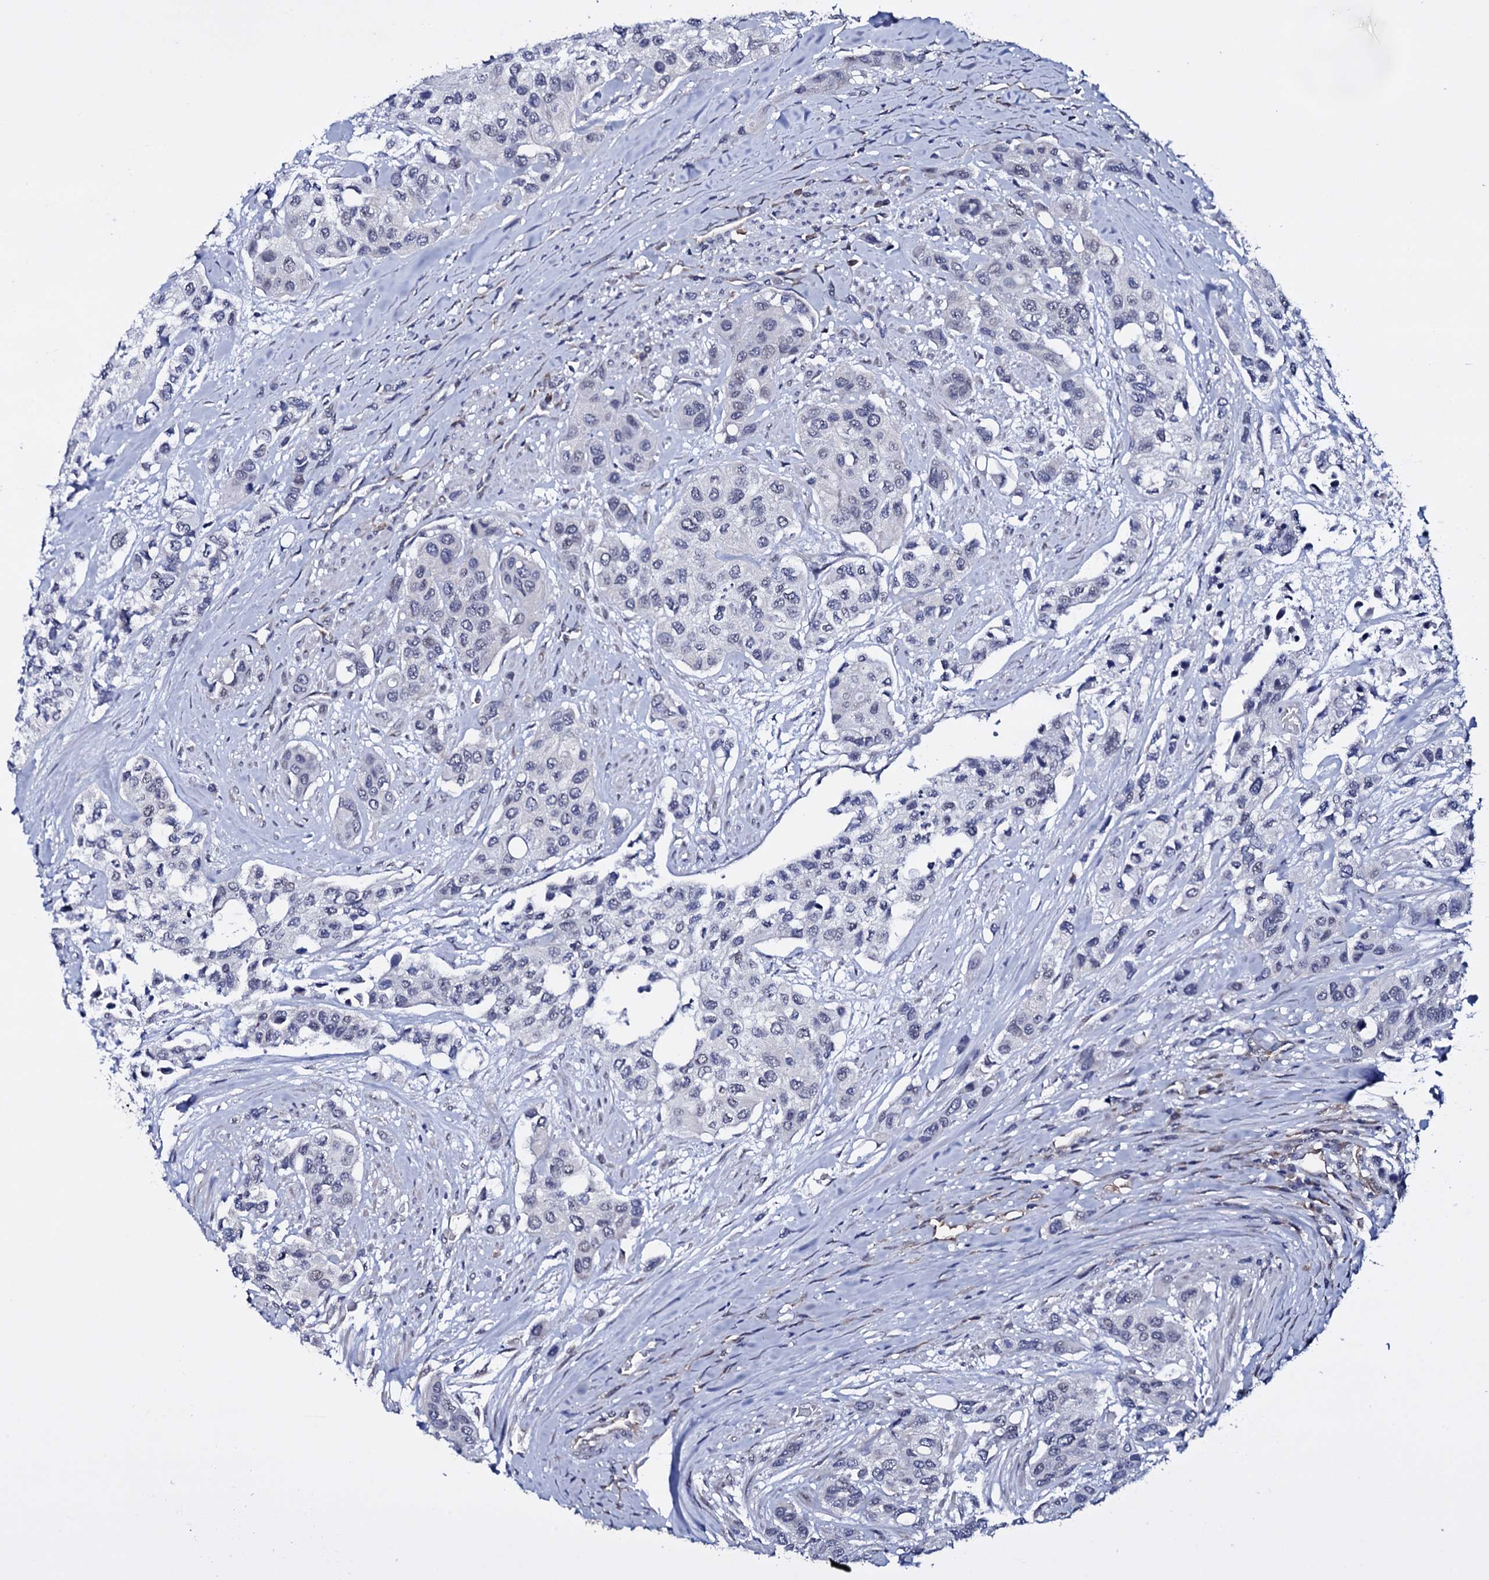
{"staining": {"intensity": "negative", "quantity": "none", "location": "none"}, "tissue": "urothelial cancer", "cell_type": "Tumor cells", "image_type": "cancer", "snomed": [{"axis": "morphology", "description": "Normal tissue, NOS"}, {"axis": "morphology", "description": "Urothelial carcinoma, High grade"}, {"axis": "topography", "description": "Vascular tissue"}, {"axis": "topography", "description": "Urinary bladder"}], "caption": "Immunohistochemical staining of urothelial cancer demonstrates no significant positivity in tumor cells.", "gene": "GAREM1", "patient": {"sex": "female", "age": 56}}